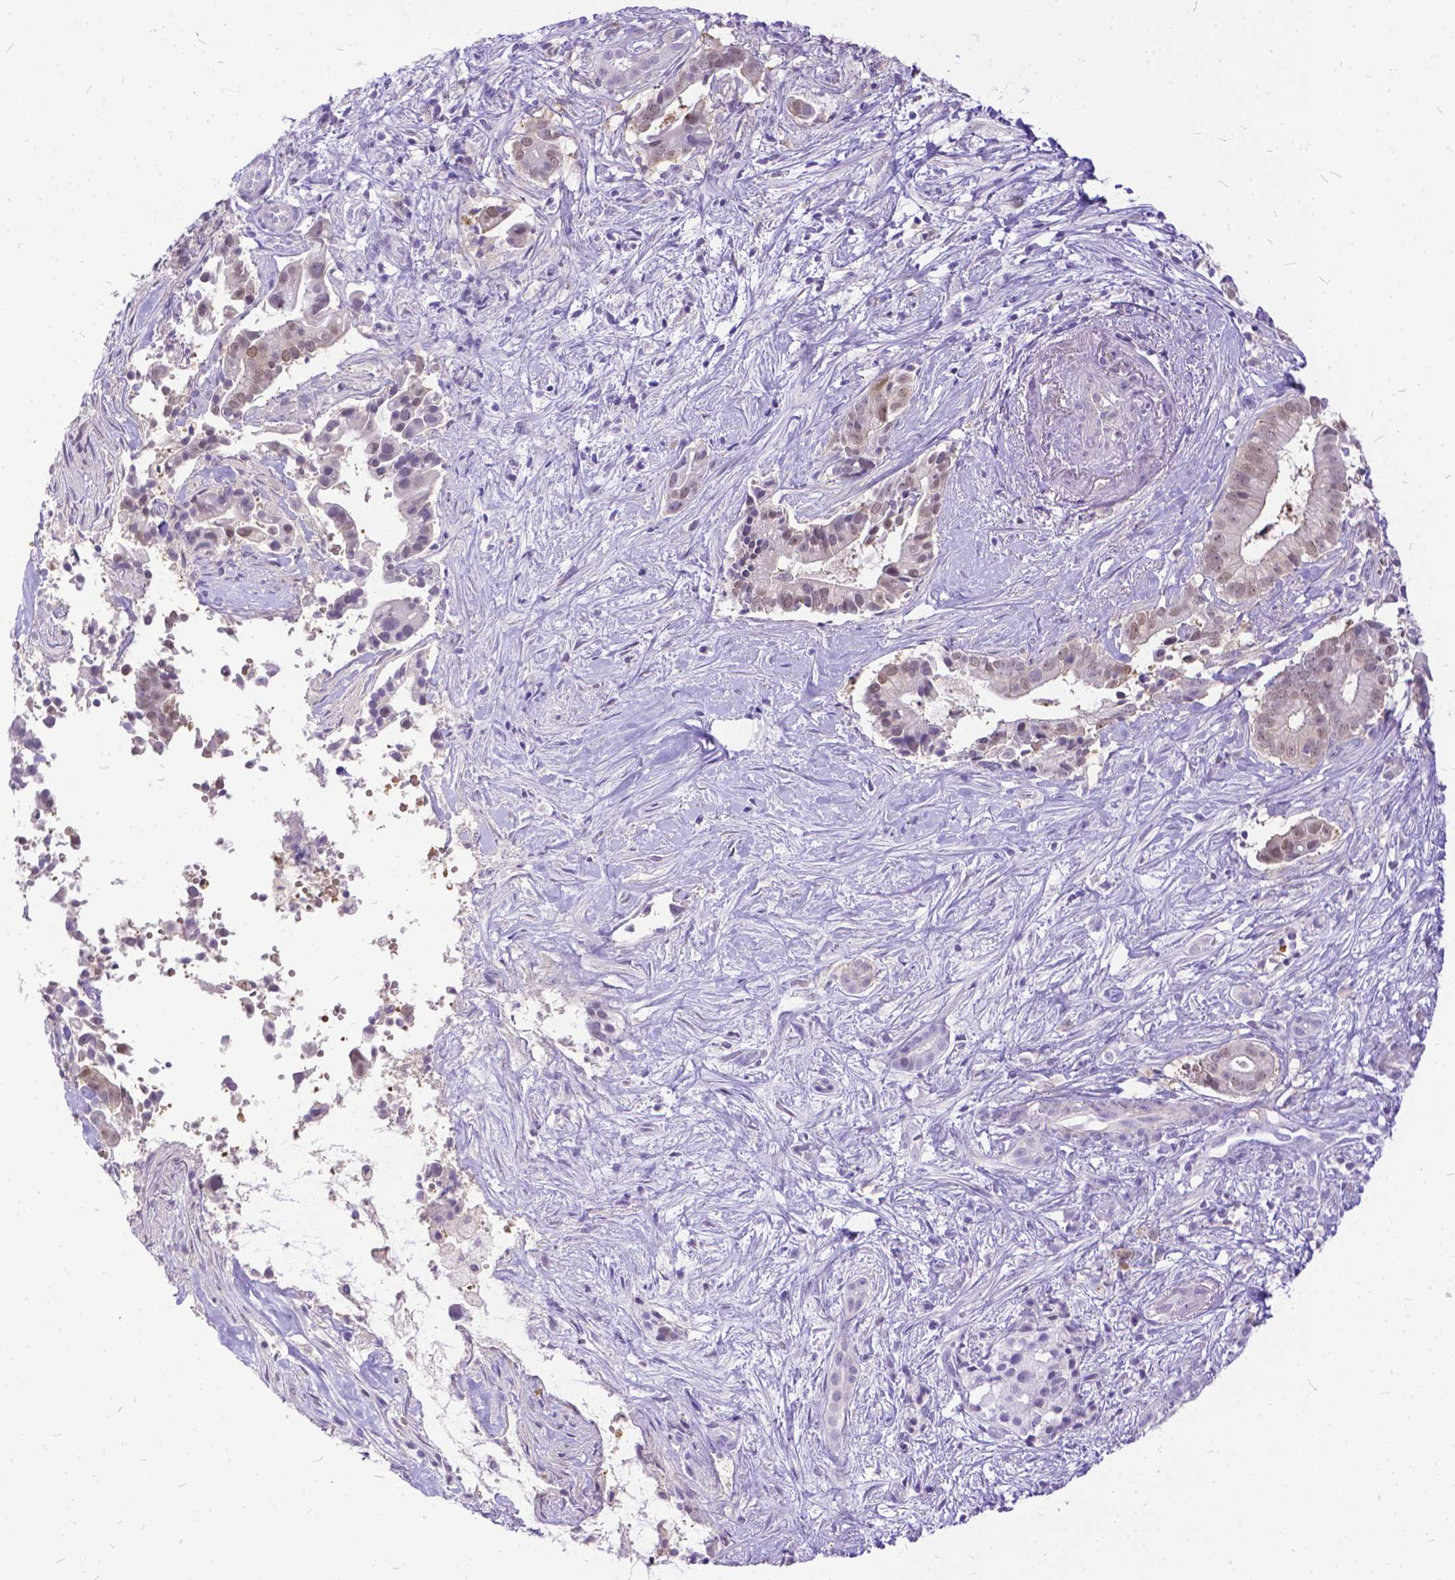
{"staining": {"intensity": "weak", "quantity": ">75%", "location": "cytoplasmic/membranous,nuclear"}, "tissue": "pancreatic cancer", "cell_type": "Tumor cells", "image_type": "cancer", "snomed": [{"axis": "morphology", "description": "Adenocarcinoma, NOS"}, {"axis": "topography", "description": "Pancreas"}], "caption": "The immunohistochemical stain shows weak cytoplasmic/membranous and nuclear expression in tumor cells of pancreatic adenocarcinoma tissue.", "gene": "TMEM169", "patient": {"sex": "male", "age": 61}}